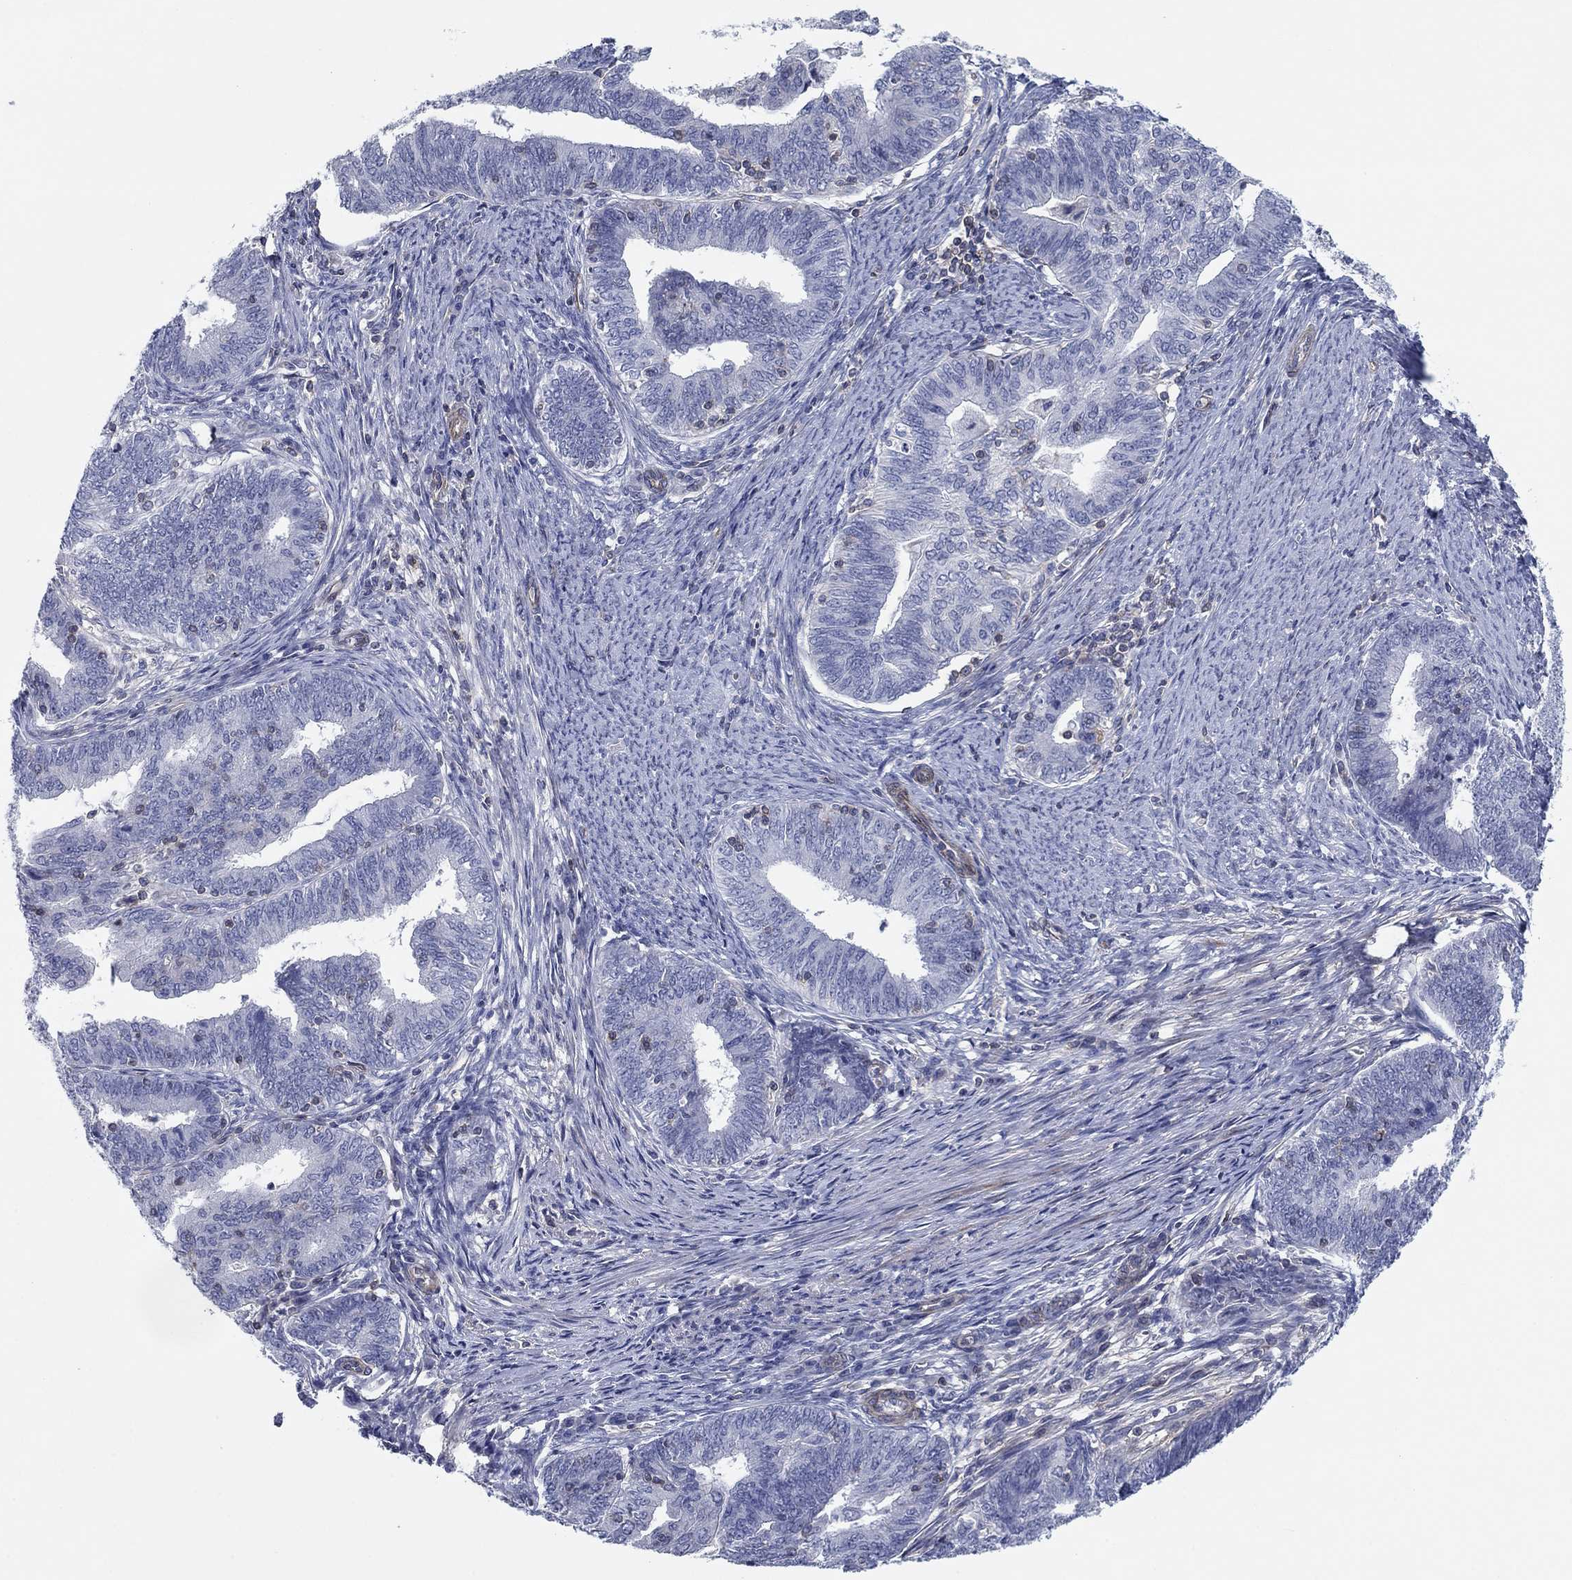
{"staining": {"intensity": "negative", "quantity": "none", "location": "none"}, "tissue": "endometrial cancer", "cell_type": "Tumor cells", "image_type": "cancer", "snomed": [{"axis": "morphology", "description": "Adenocarcinoma, NOS"}, {"axis": "topography", "description": "Endometrium"}], "caption": "This is an IHC photomicrograph of endometrial adenocarcinoma. There is no staining in tumor cells.", "gene": "PSD4", "patient": {"sex": "female", "age": 82}}